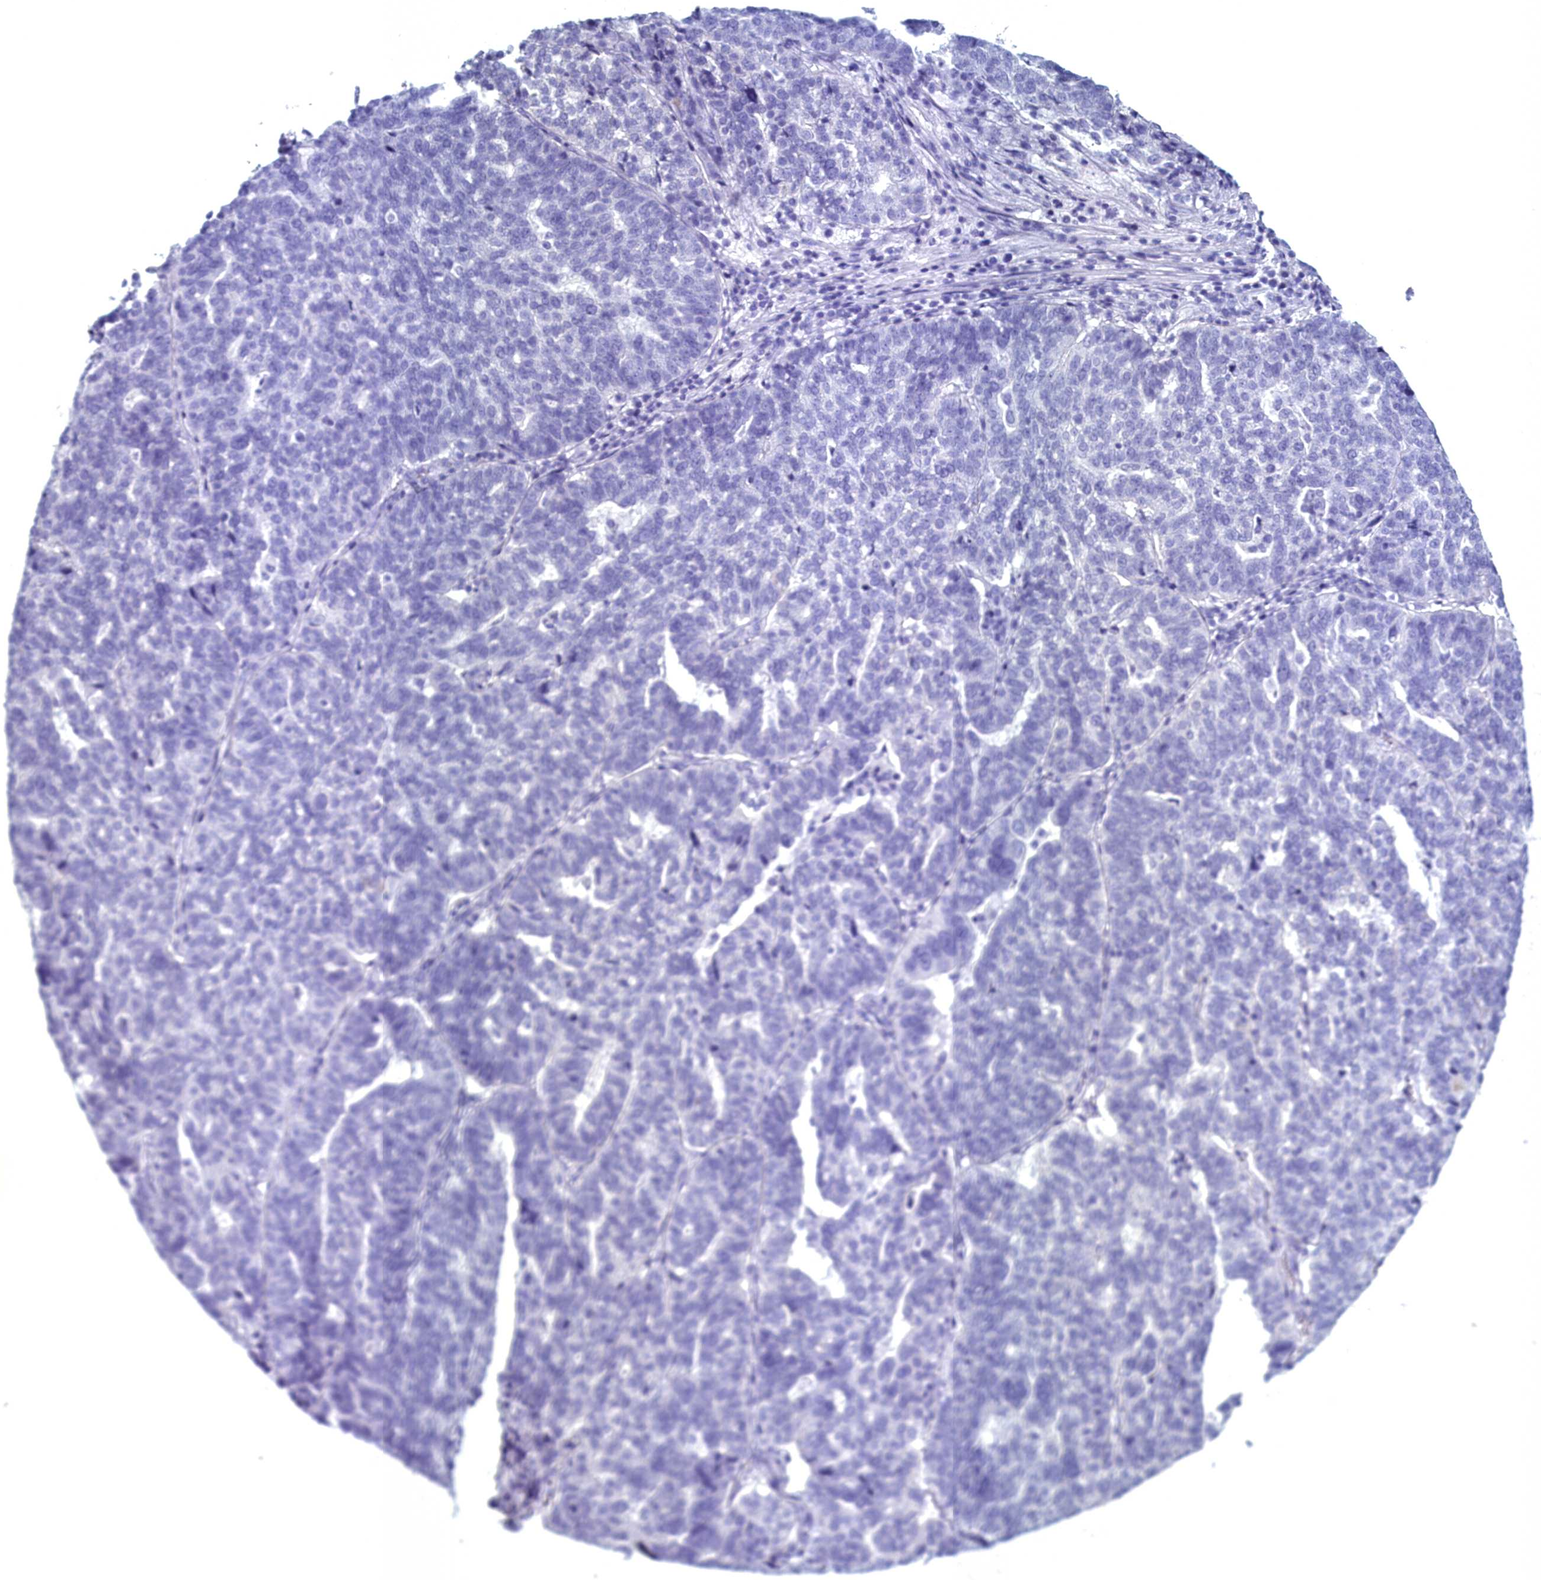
{"staining": {"intensity": "negative", "quantity": "none", "location": "none"}, "tissue": "ovarian cancer", "cell_type": "Tumor cells", "image_type": "cancer", "snomed": [{"axis": "morphology", "description": "Cystadenocarcinoma, serous, NOS"}, {"axis": "topography", "description": "Ovary"}], "caption": "Ovarian serous cystadenocarcinoma was stained to show a protein in brown. There is no significant staining in tumor cells.", "gene": "MAP6", "patient": {"sex": "female", "age": 59}}